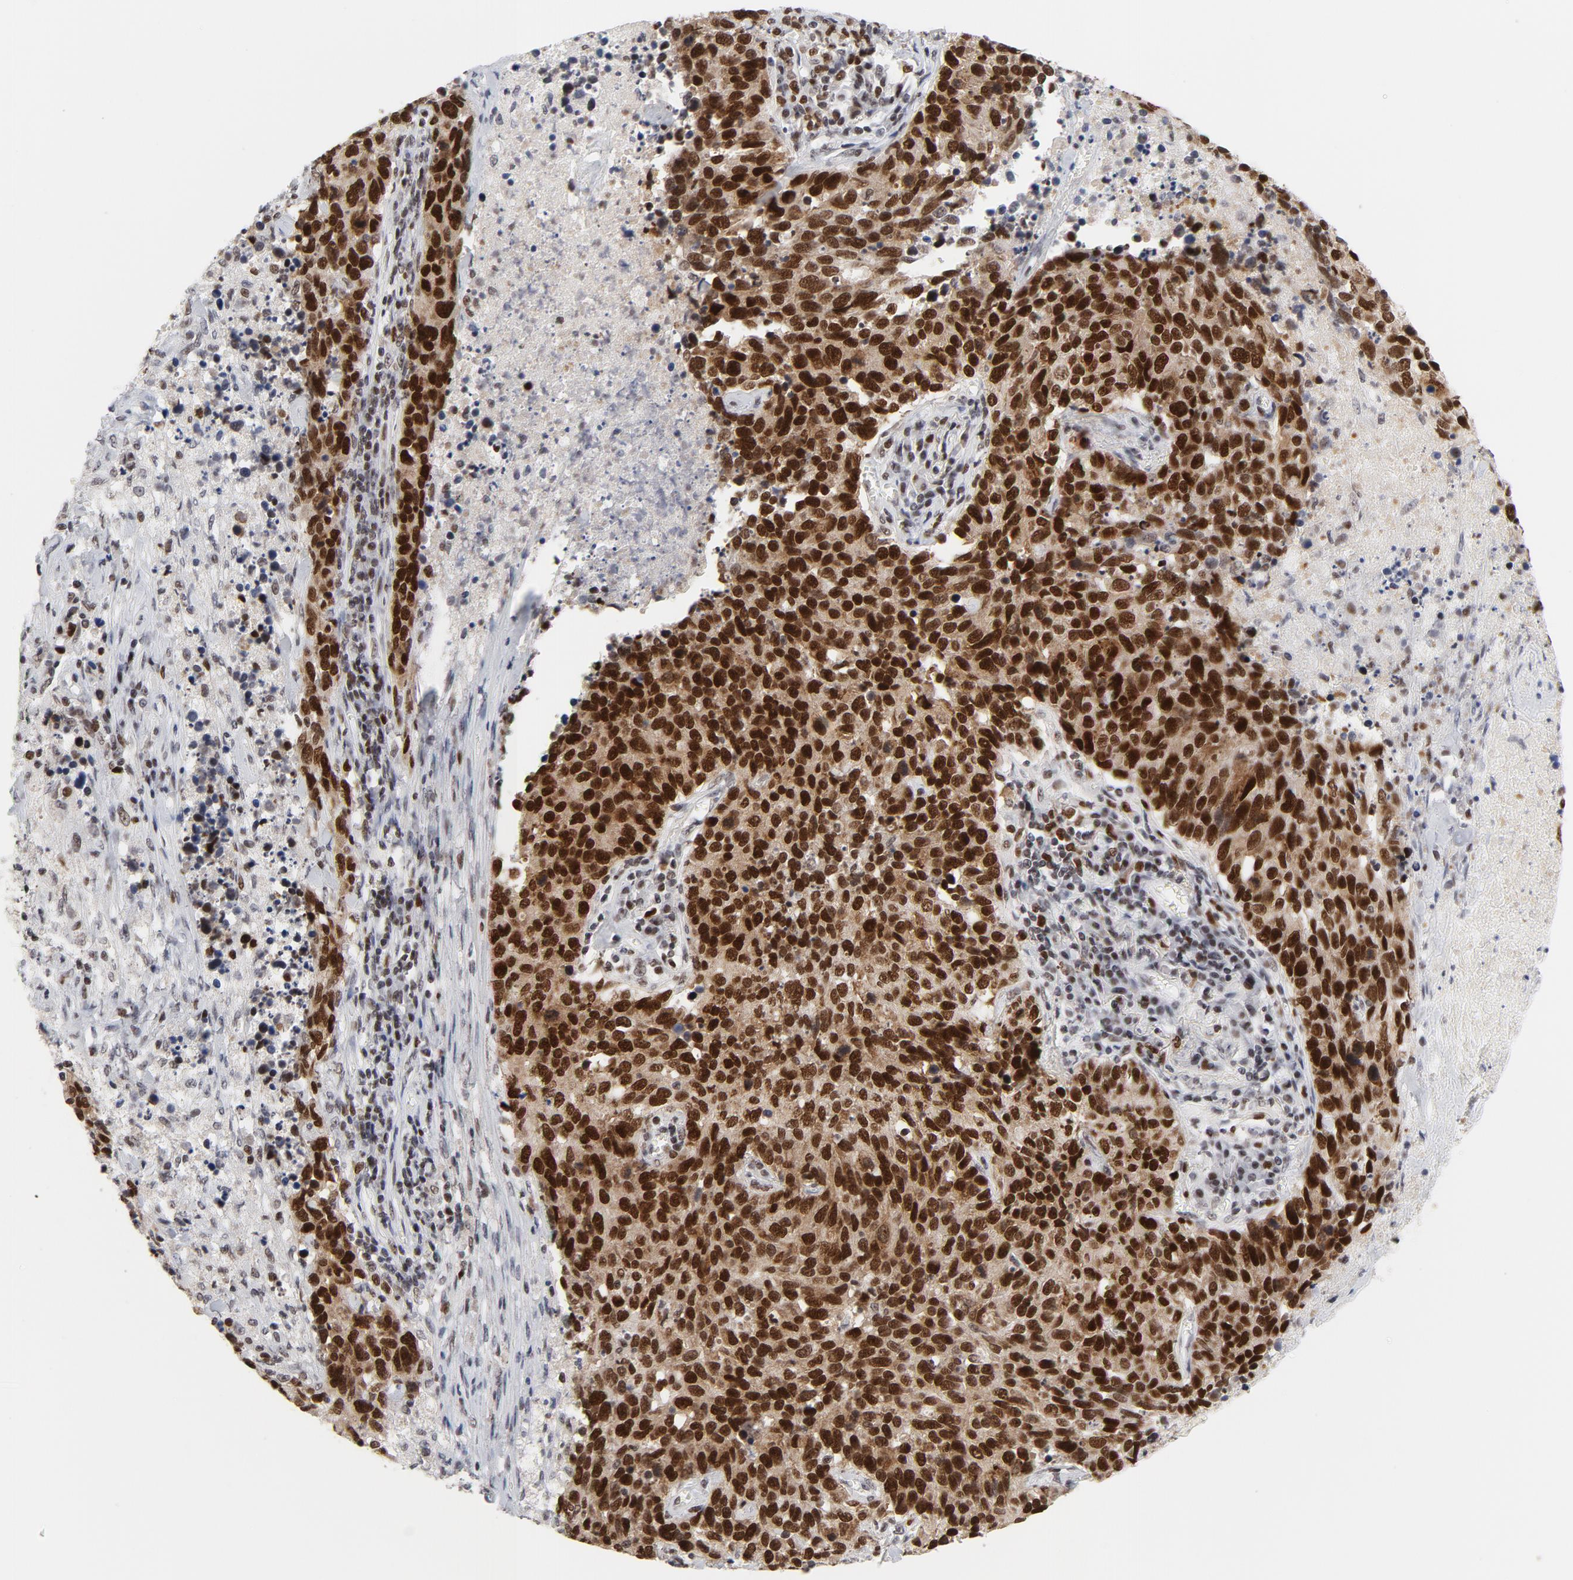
{"staining": {"intensity": "strong", "quantity": ">75%", "location": "nuclear"}, "tissue": "lung cancer", "cell_type": "Tumor cells", "image_type": "cancer", "snomed": [{"axis": "morphology", "description": "Neoplasm, malignant, NOS"}, {"axis": "topography", "description": "Lung"}], "caption": "High-power microscopy captured an immunohistochemistry (IHC) image of lung neoplasm (malignant), revealing strong nuclear positivity in approximately >75% of tumor cells. (IHC, brightfield microscopy, high magnification).", "gene": "RFC4", "patient": {"sex": "female", "age": 76}}